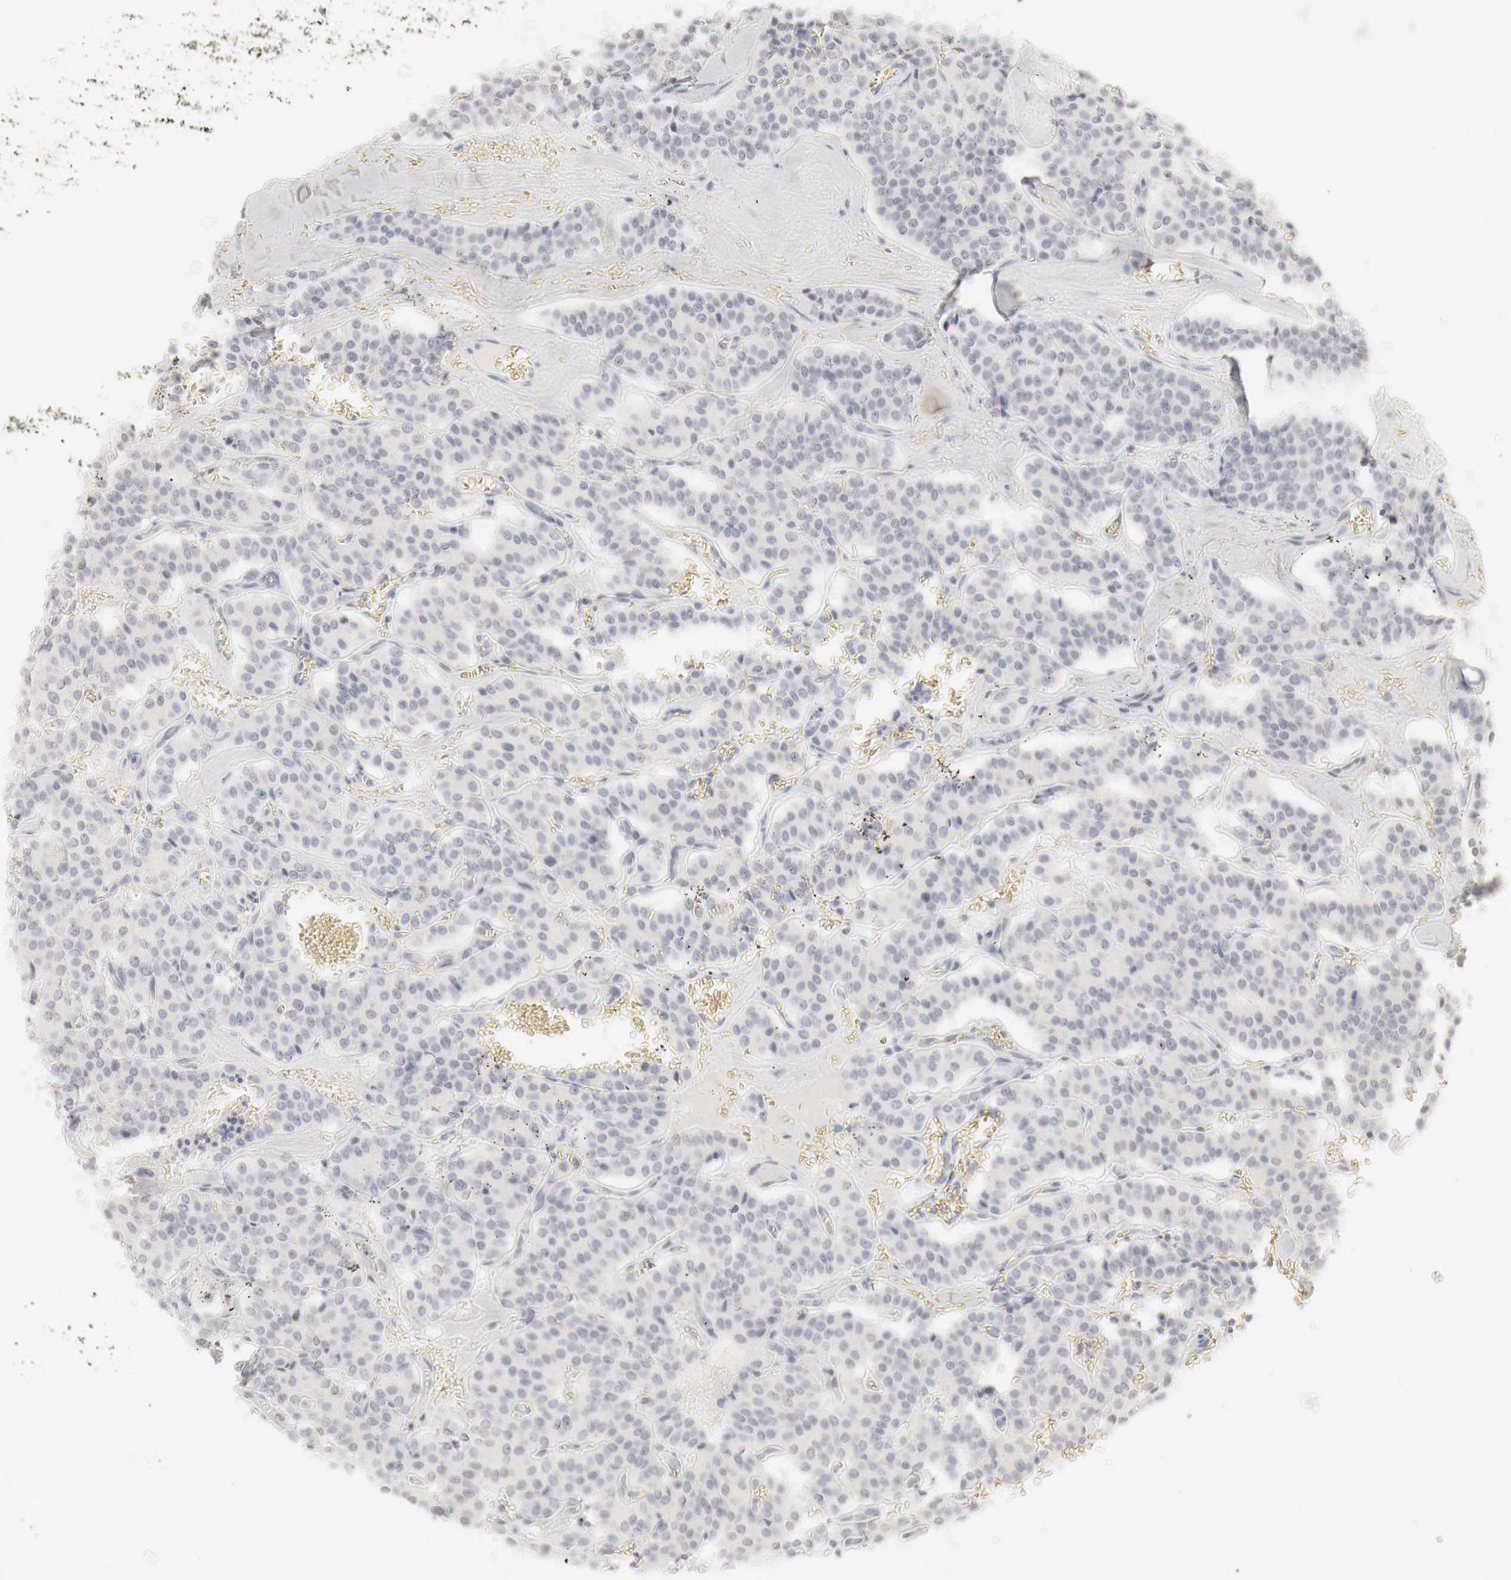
{"staining": {"intensity": "negative", "quantity": "none", "location": "none"}, "tissue": "carcinoid", "cell_type": "Tumor cells", "image_type": "cancer", "snomed": [{"axis": "morphology", "description": "Carcinoid, malignant, NOS"}, {"axis": "topography", "description": "Bronchus"}], "caption": "Immunohistochemical staining of carcinoid exhibits no significant expression in tumor cells. The staining was performed using DAB (3,3'-diaminobenzidine) to visualize the protein expression in brown, while the nuclei were stained in blue with hematoxylin (Magnification: 20x).", "gene": "TP63", "patient": {"sex": "male", "age": 55}}